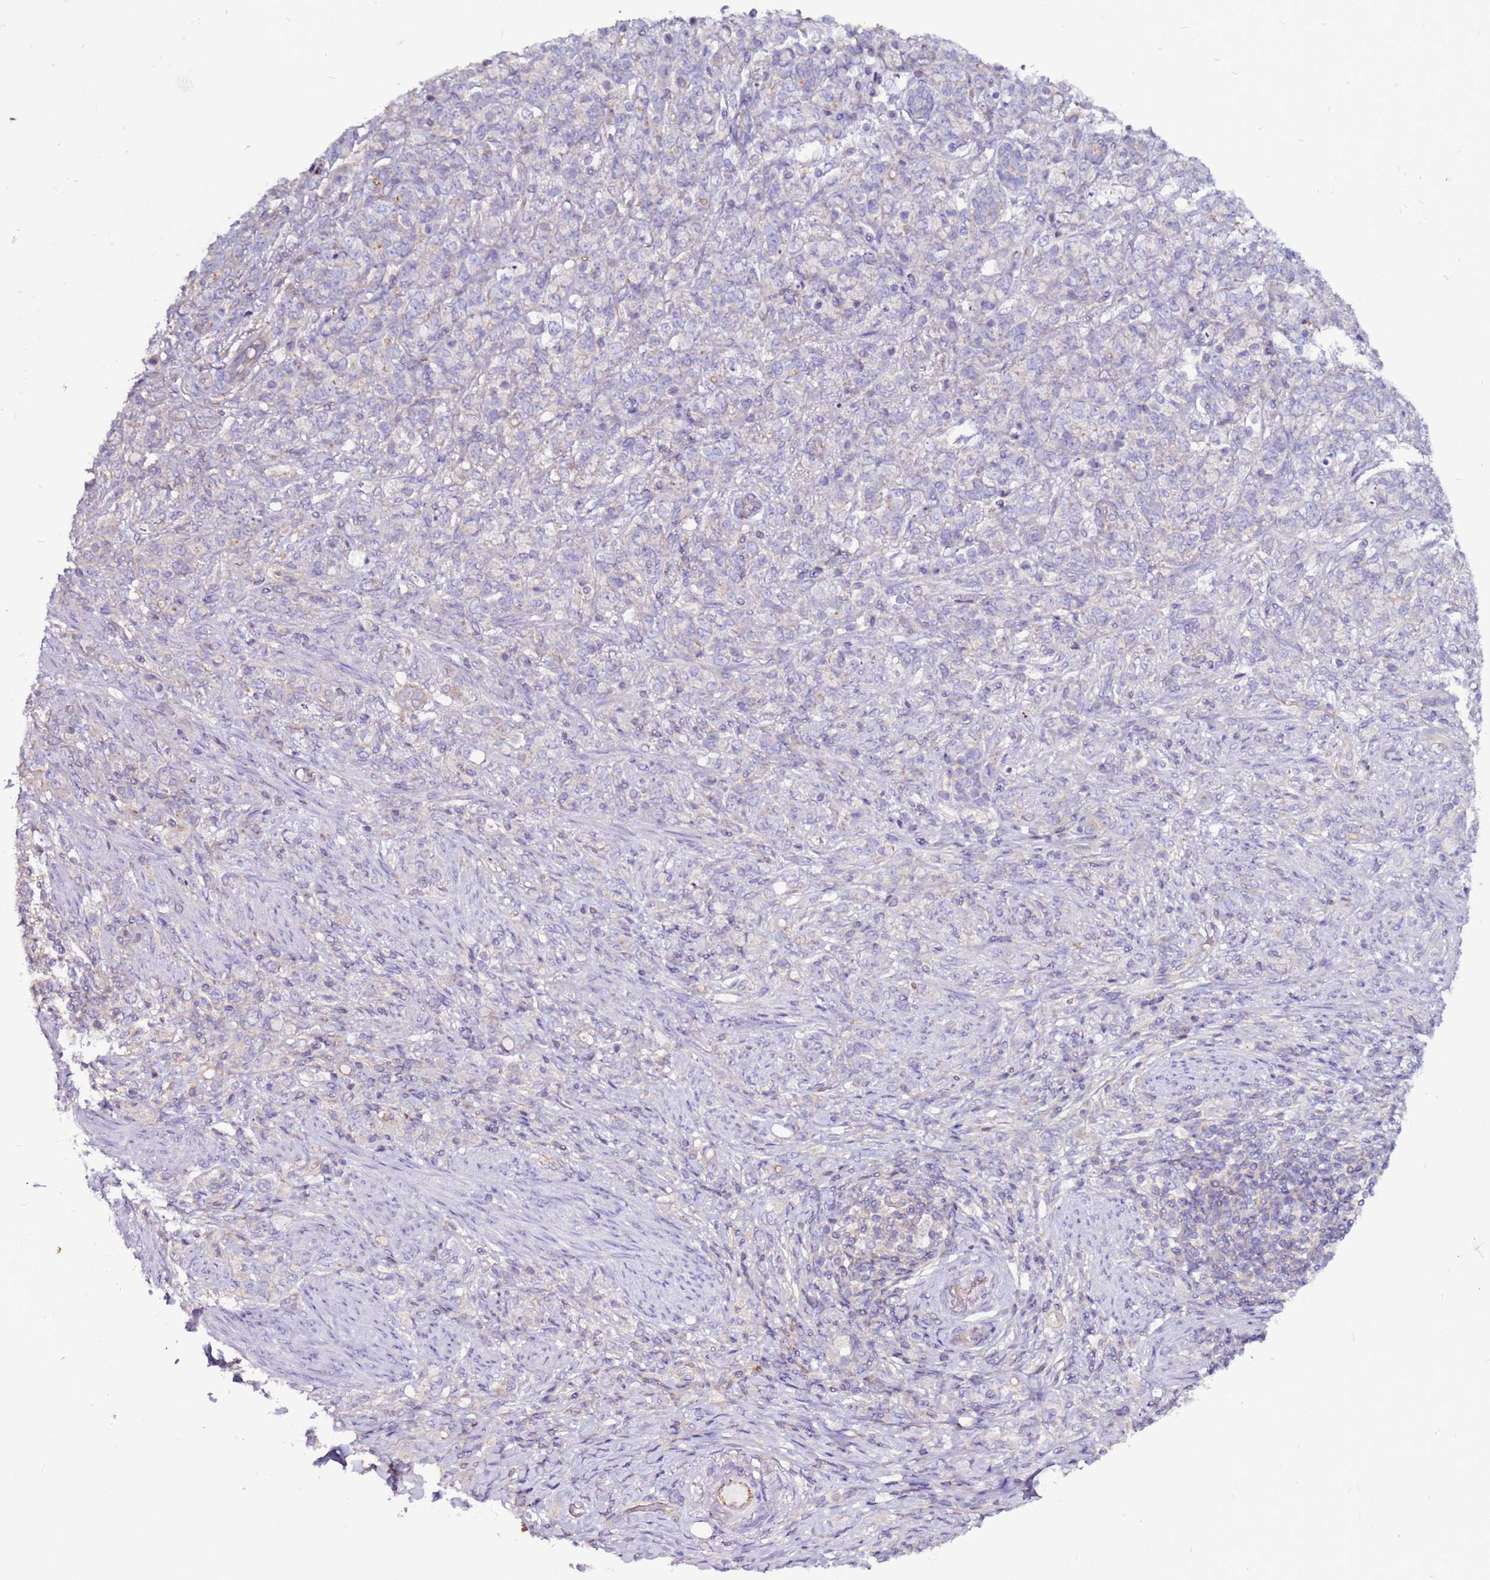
{"staining": {"intensity": "negative", "quantity": "none", "location": "none"}, "tissue": "stomach cancer", "cell_type": "Tumor cells", "image_type": "cancer", "snomed": [{"axis": "morphology", "description": "Adenocarcinoma, NOS"}, {"axis": "topography", "description": "Stomach"}], "caption": "Immunohistochemistry (IHC) of stomach cancer (adenocarcinoma) displays no expression in tumor cells.", "gene": "NRN1L", "patient": {"sex": "female", "age": 79}}